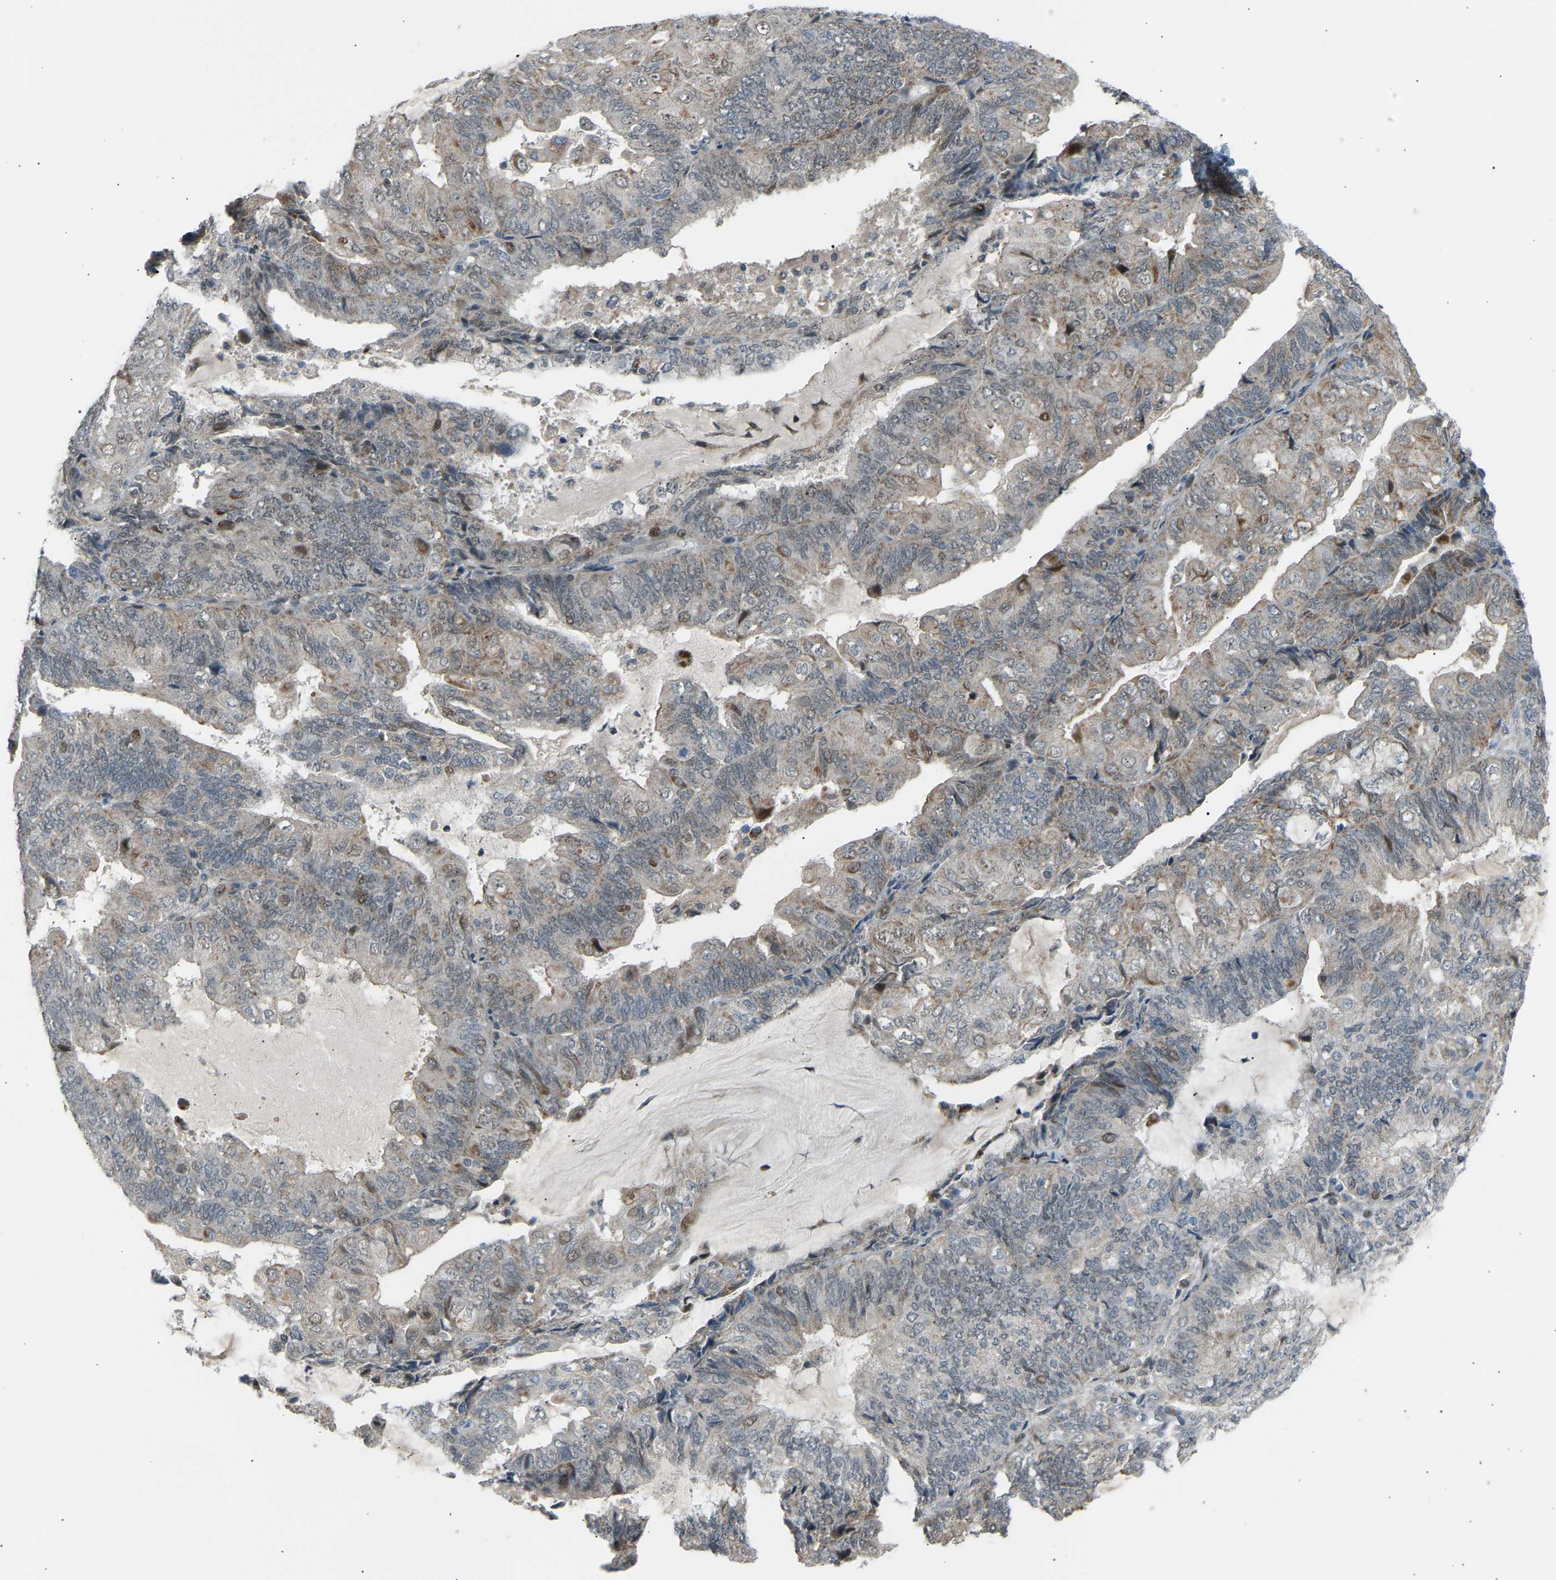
{"staining": {"intensity": "weak", "quantity": "25%-75%", "location": "nuclear"}, "tissue": "endometrial cancer", "cell_type": "Tumor cells", "image_type": "cancer", "snomed": [{"axis": "morphology", "description": "Adenocarcinoma, NOS"}, {"axis": "topography", "description": "Endometrium"}], "caption": "High-power microscopy captured an immunohistochemistry (IHC) histopathology image of endometrial cancer, revealing weak nuclear positivity in approximately 25%-75% of tumor cells. (IHC, brightfield microscopy, high magnification).", "gene": "VPS41", "patient": {"sex": "female", "age": 81}}